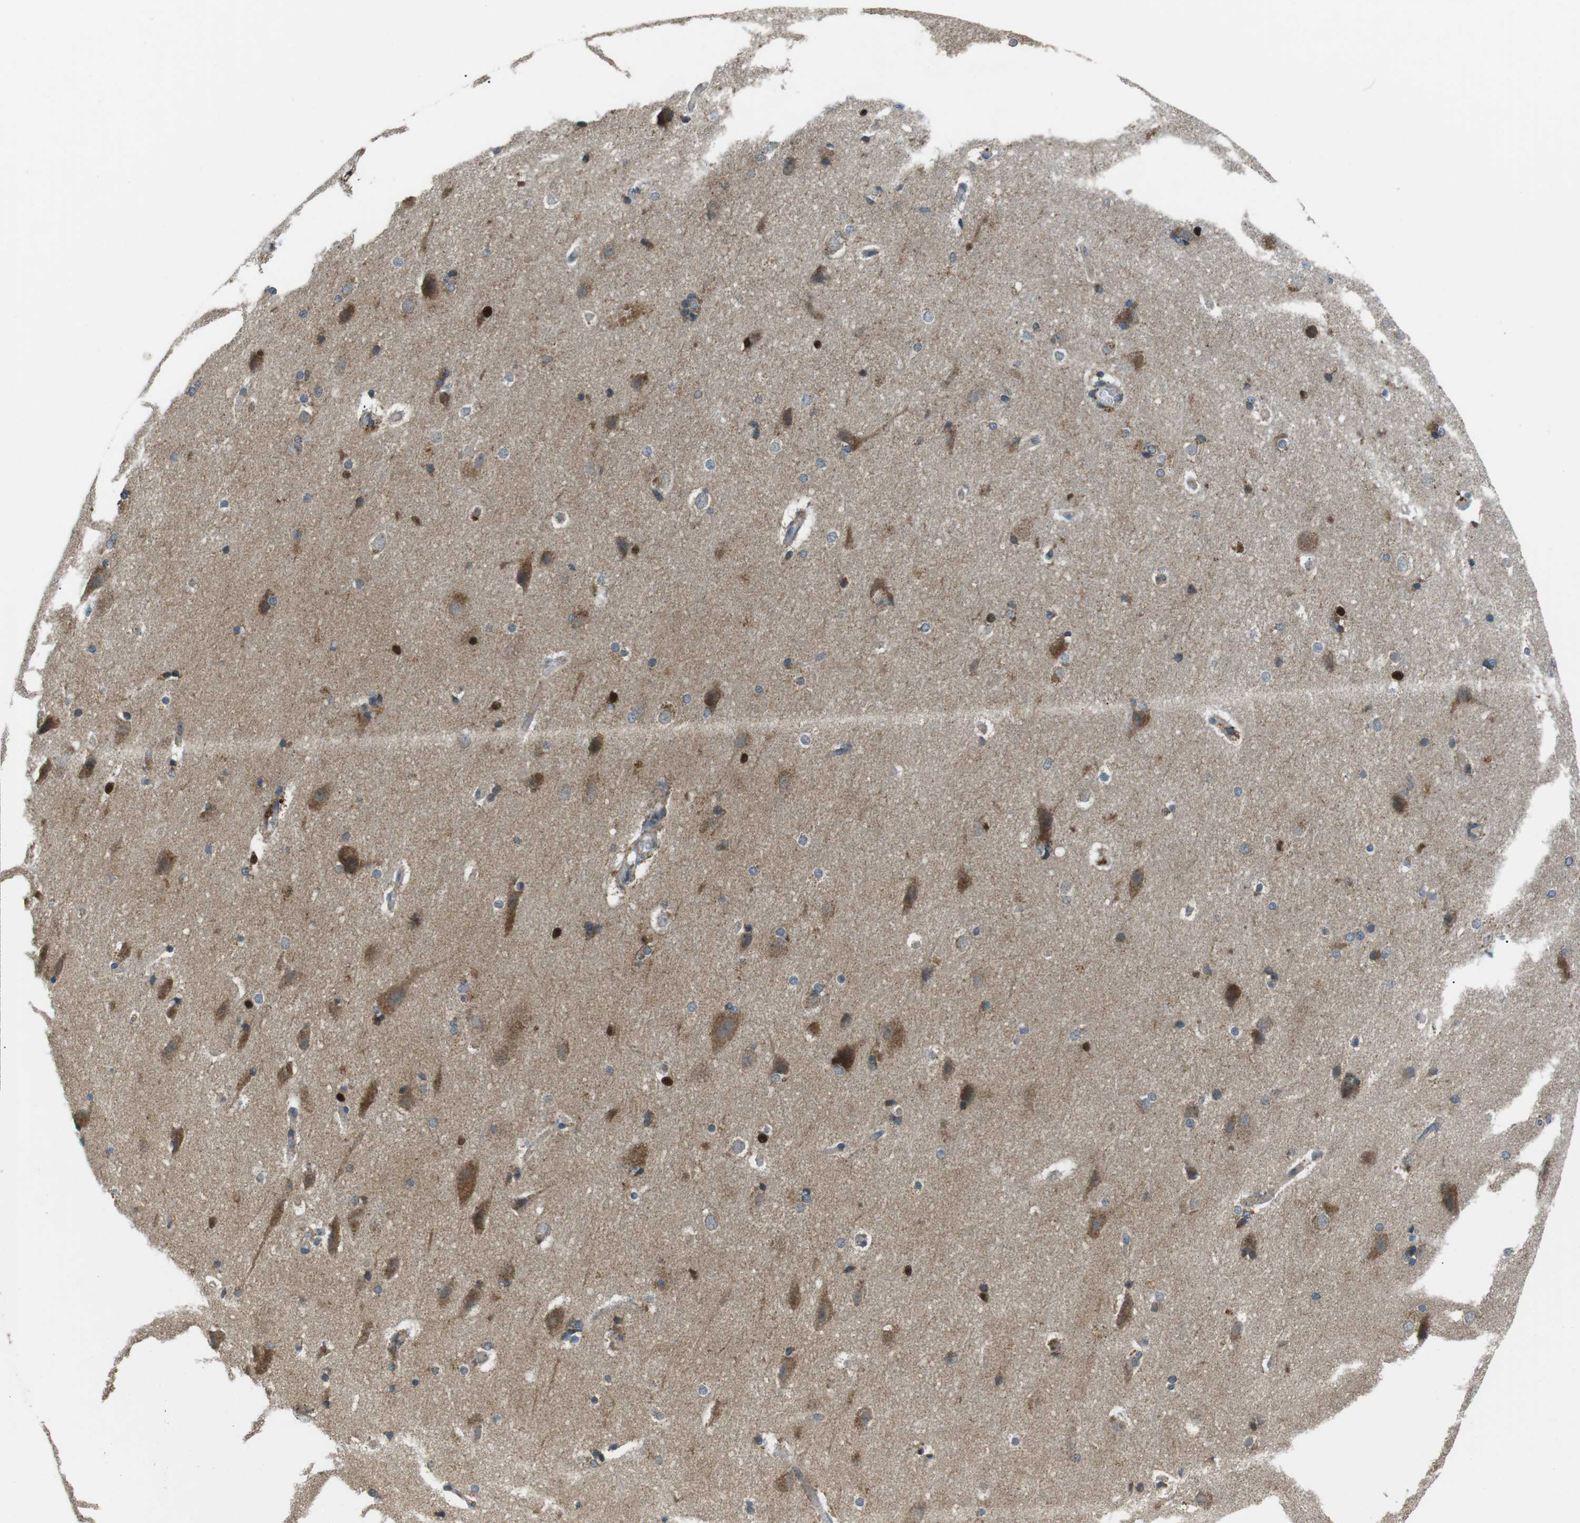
{"staining": {"intensity": "strong", "quantity": "<25%", "location": "nuclear"}, "tissue": "hippocampus", "cell_type": "Glial cells", "image_type": "normal", "snomed": [{"axis": "morphology", "description": "Normal tissue, NOS"}, {"axis": "topography", "description": "Hippocampus"}], "caption": "Glial cells reveal medium levels of strong nuclear staining in about <25% of cells in normal hippocampus.", "gene": "BACE1", "patient": {"sex": "female", "age": 19}}